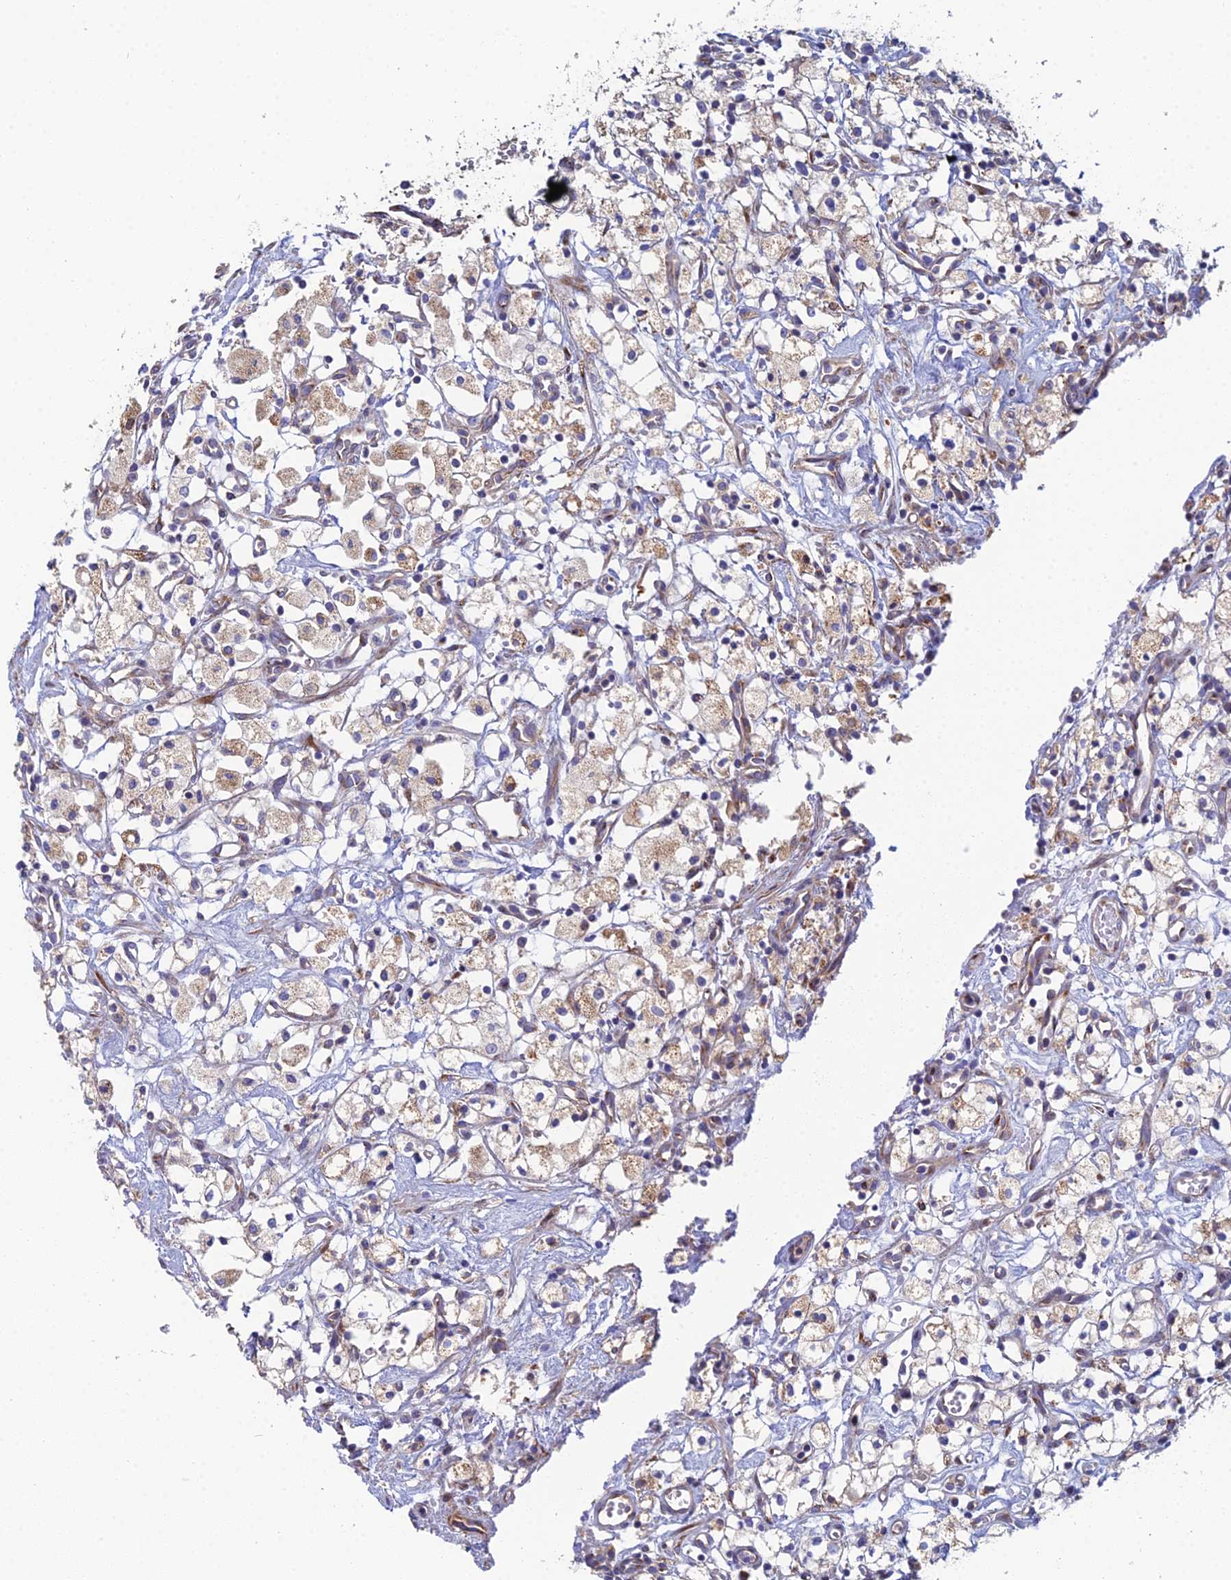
{"staining": {"intensity": "weak", "quantity": "25%-75%", "location": "cytoplasmic/membranous"}, "tissue": "renal cancer", "cell_type": "Tumor cells", "image_type": "cancer", "snomed": [{"axis": "morphology", "description": "Adenocarcinoma, NOS"}, {"axis": "topography", "description": "Kidney"}], "caption": "Immunohistochemical staining of adenocarcinoma (renal) reveals low levels of weak cytoplasmic/membranous staining in approximately 25%-75% of tumor cells.", "gene": "CLCN3", "patient": {"sex": "male", "age": 59}}